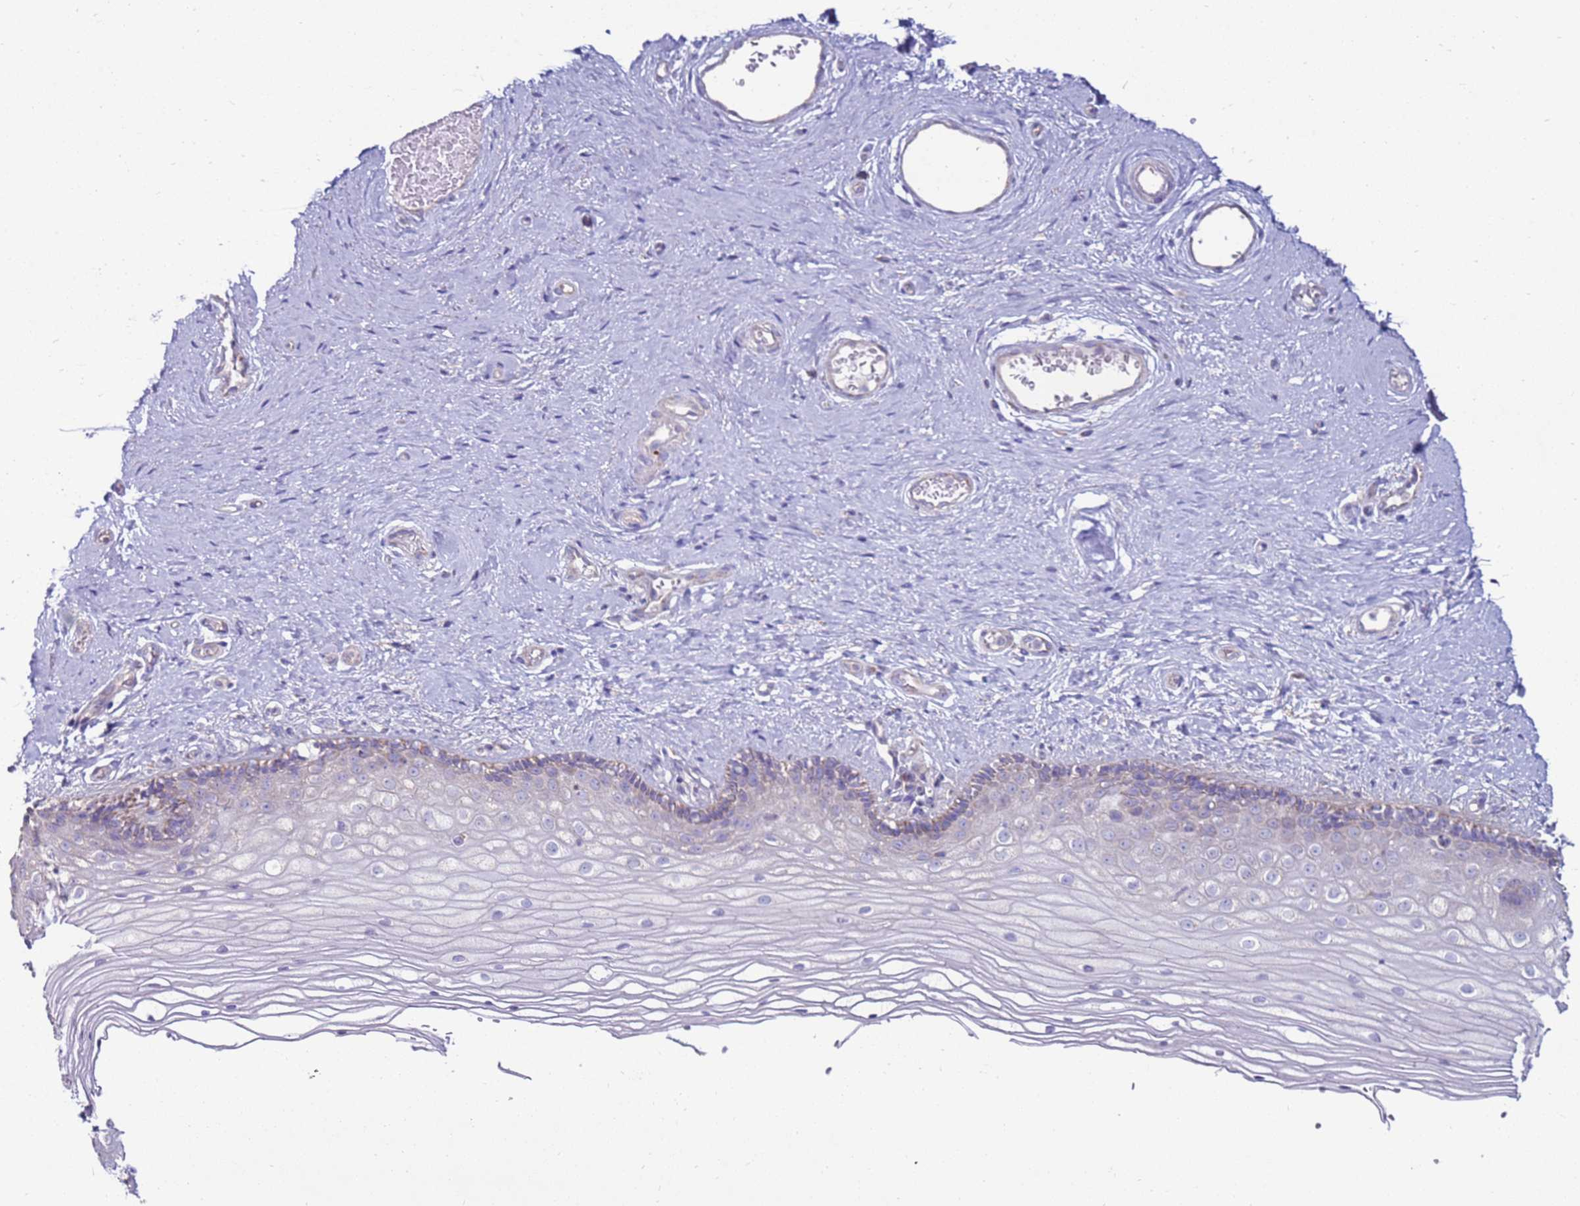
{"staining": {"intensity": "negative", "quantity": "none", "location": "none"}, "tissue": "vagina", "cell_type": "Squamous epithelial cells", "image_type": "normal", "snomed": [{"axis": "morphology", "description": "Normal tissue, NOS"}, {"axis": "topography", "description": "Vagina"}], "caption": "DAB (3,3'-diaminobenzidine) immunohistochemical staining of normal vagina demonstrates no significant expression in squamous epithelial cells.", "gene": "TRAPPC4", "patient": {"sex": "female", "age": 46}}